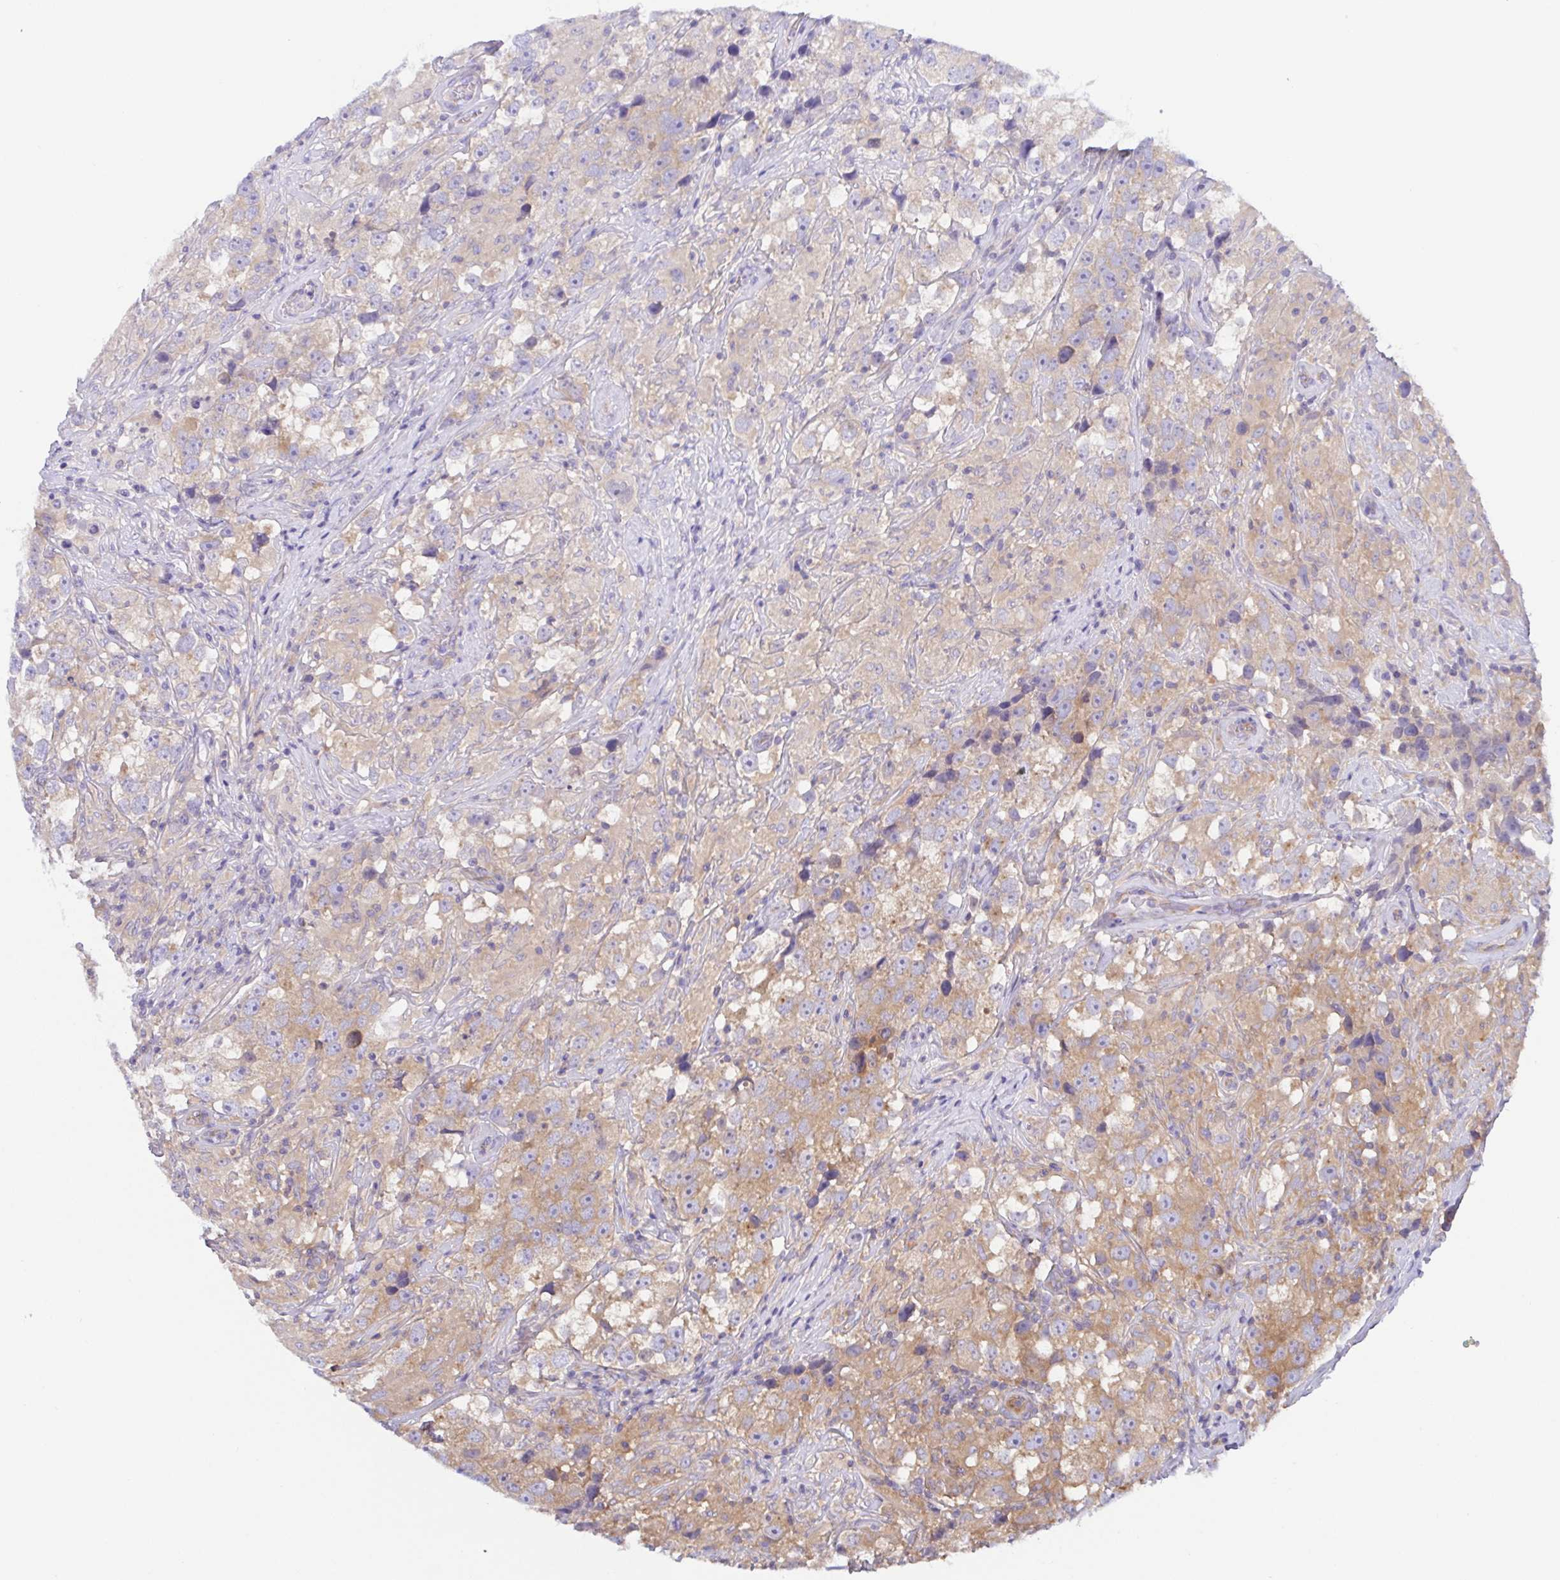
{"staining": {"intensity": "moderate", "quantity": "<25%", "location": "cytoplasmic/membranous"}, "tissue": "testis cancer", "cell_type": "Tumor cells", "image_type": "cancer", "snomed": [{"axis": "morphology", "description": "Seminoma, NOS"}, {"axis": "topography", "description": "Testis"}], "caption": "Protein staining shows moderate cytoplasmic/membranous positivity in approximately <25% of tumor cells in testis cancer.", "gene": "KIF5B", "patient": {"sex": "male", "age": 46}}